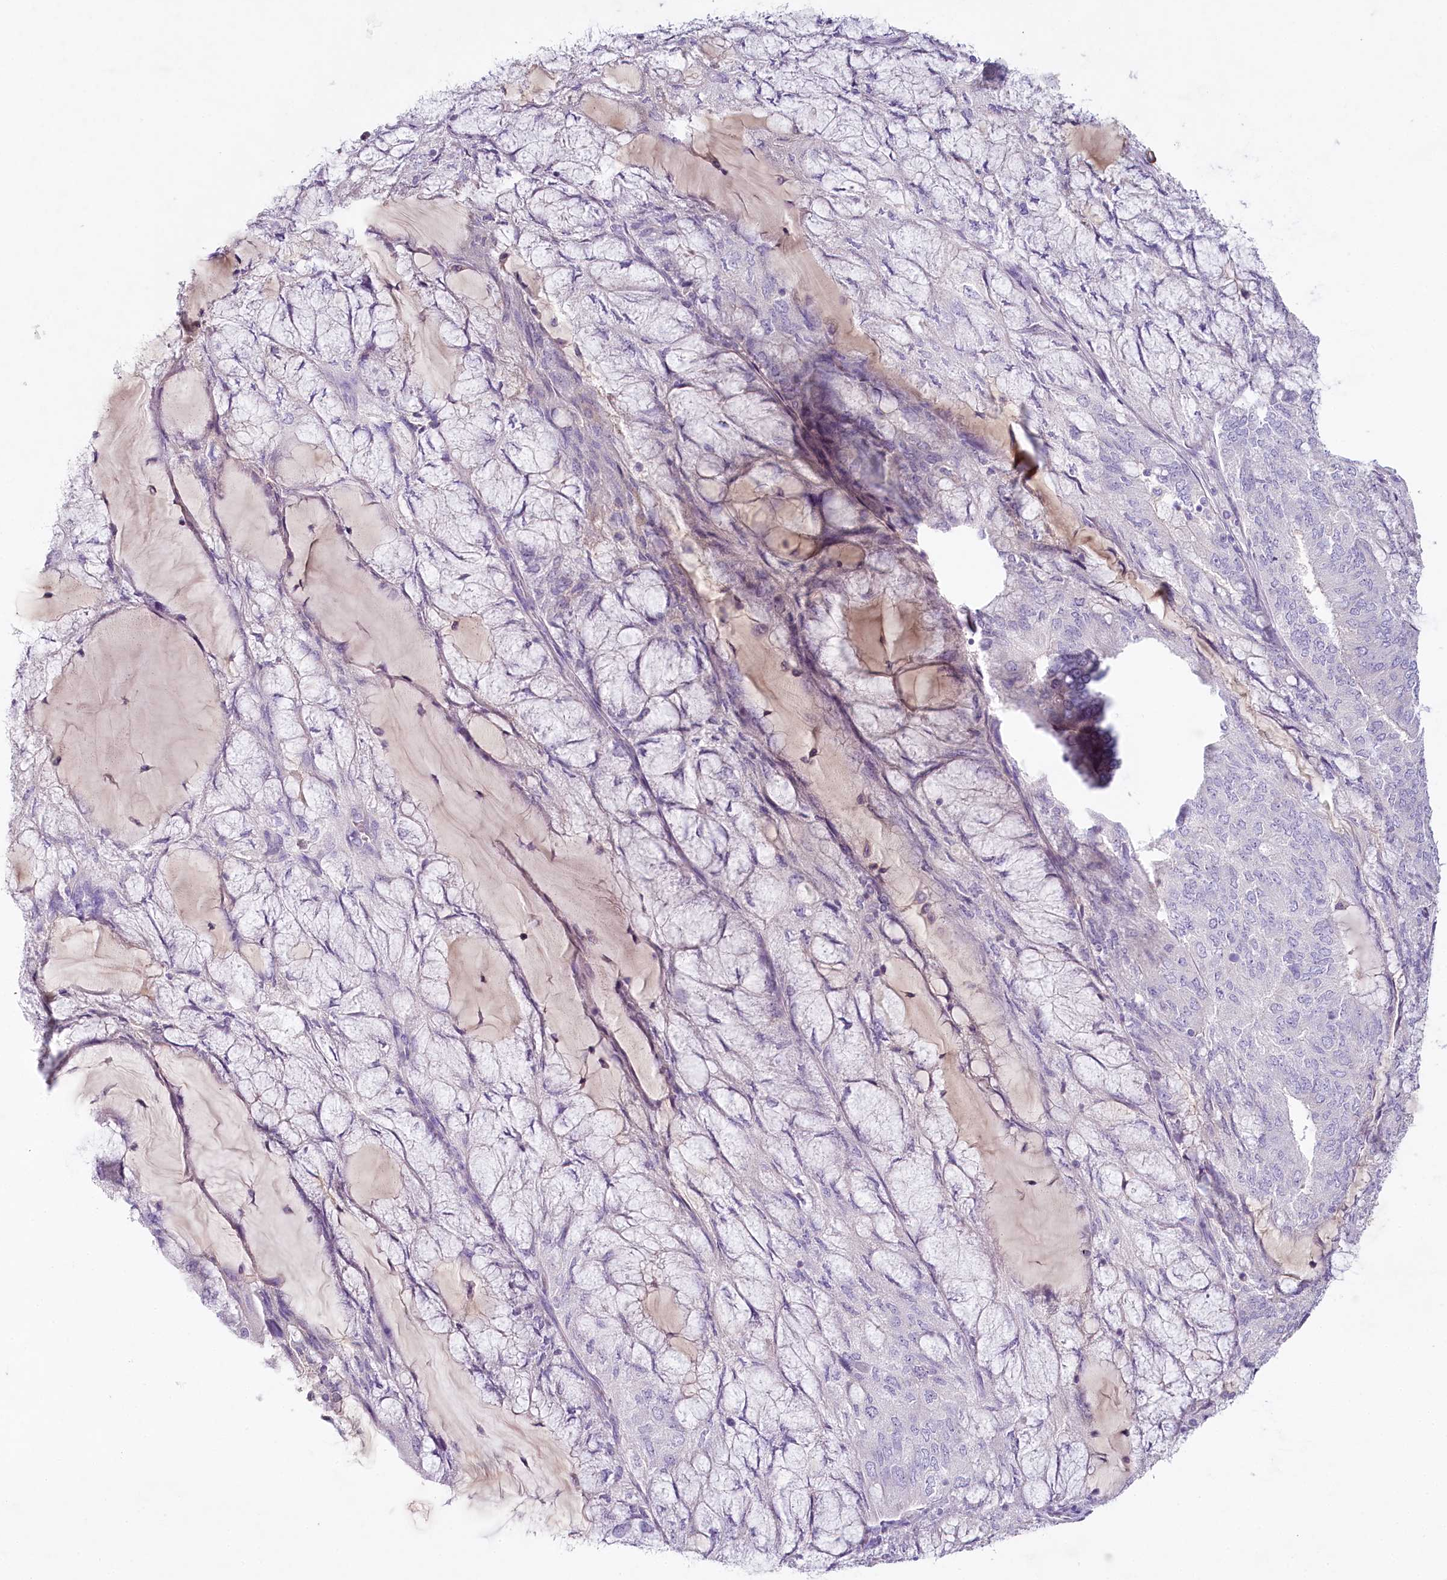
{"staining": {"intensity": "negative", "quantity": "none", "location": "none"}, "tissue": "endometrial cancer", "cell_type": "Tumor cells", "image_type": "cancer", "snomed": [{"axis": "morphology", "description": "Adenocarcinoma, NOS"}, {"axis": "topography", "description": "Endometrium"}], "caption": "Tumor cells are negative for brown protein staining in endometrial cancer.", "gene": "HPD", "patient": {"sex": "female", "age": 81}}